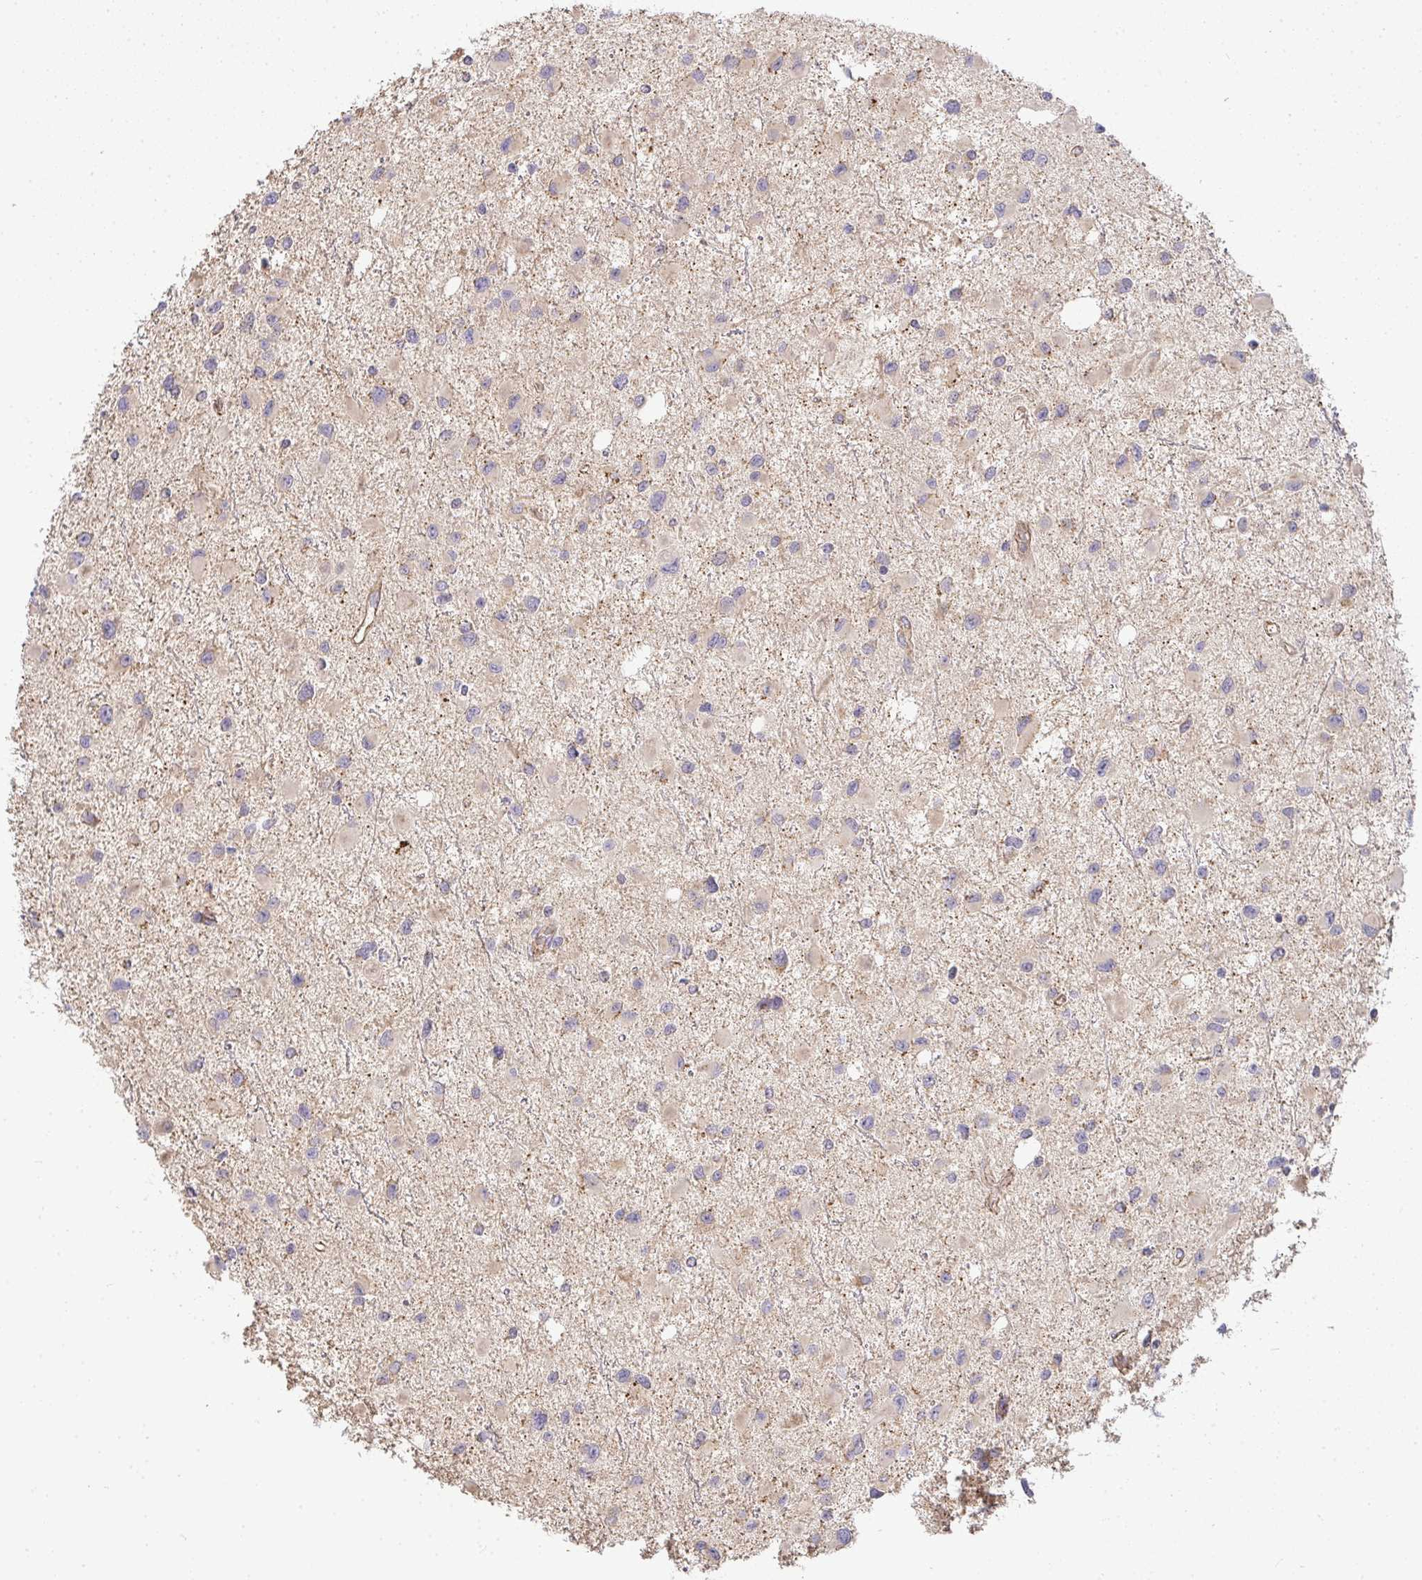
{"staining": {"intensity": "negative", "quantity": "none", "location": "none"}, "tissue": "glioma", "cell_type": "Tumor cells", "image_type": "cancer", "snomed": [{"axis": "morphology", "description": "Glioma, malignant, Low grade"}, {"axis": "topography", "description": "Brain"}], "caption": "Glioma stained for a protein using immunohistochemistry (IHC) demonstrates no staining tumor cells.", "gene": "B4GALT6", "patient": {"sex": "female", "age": 32}}